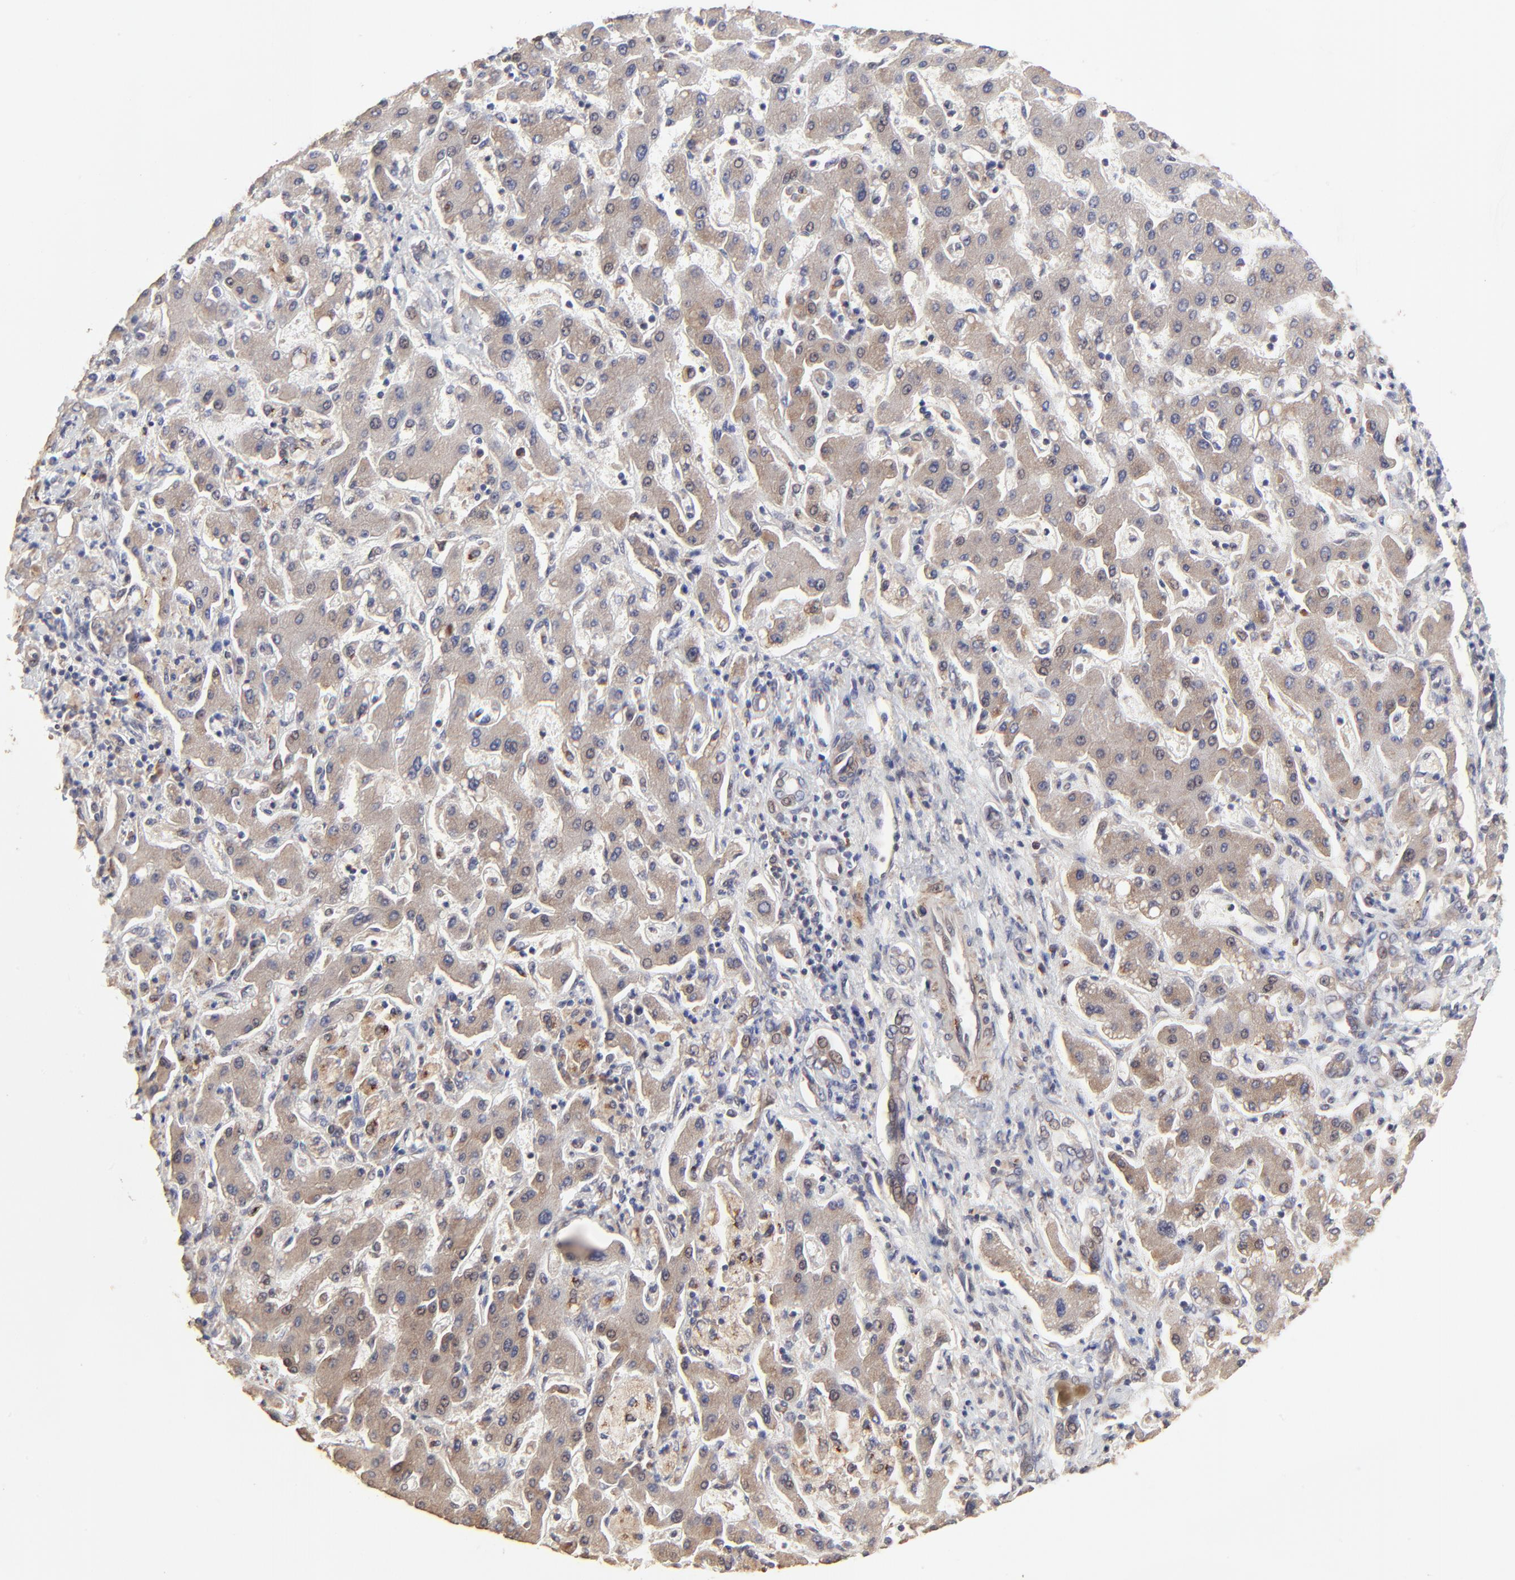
{"staining": {"intensity": "weak", "quantity": ">75%", "location": "cytoplasmic/membranous"}, "tissue": "liver cancer", "cell_type": "Tumor cells", "image_type": "cancer", "snomed": [{"axis": "morphology", "description": "Cholangiocarcinoma"}, {"axis": "topography", "description": "Liver"}], "caption": "Cholangiocarcinoma (liver) stained with a protein marker demonstrates weak staining in tumor cells.", "gene": "ELP2", "patient": {"sex": "male", "age": 50}}